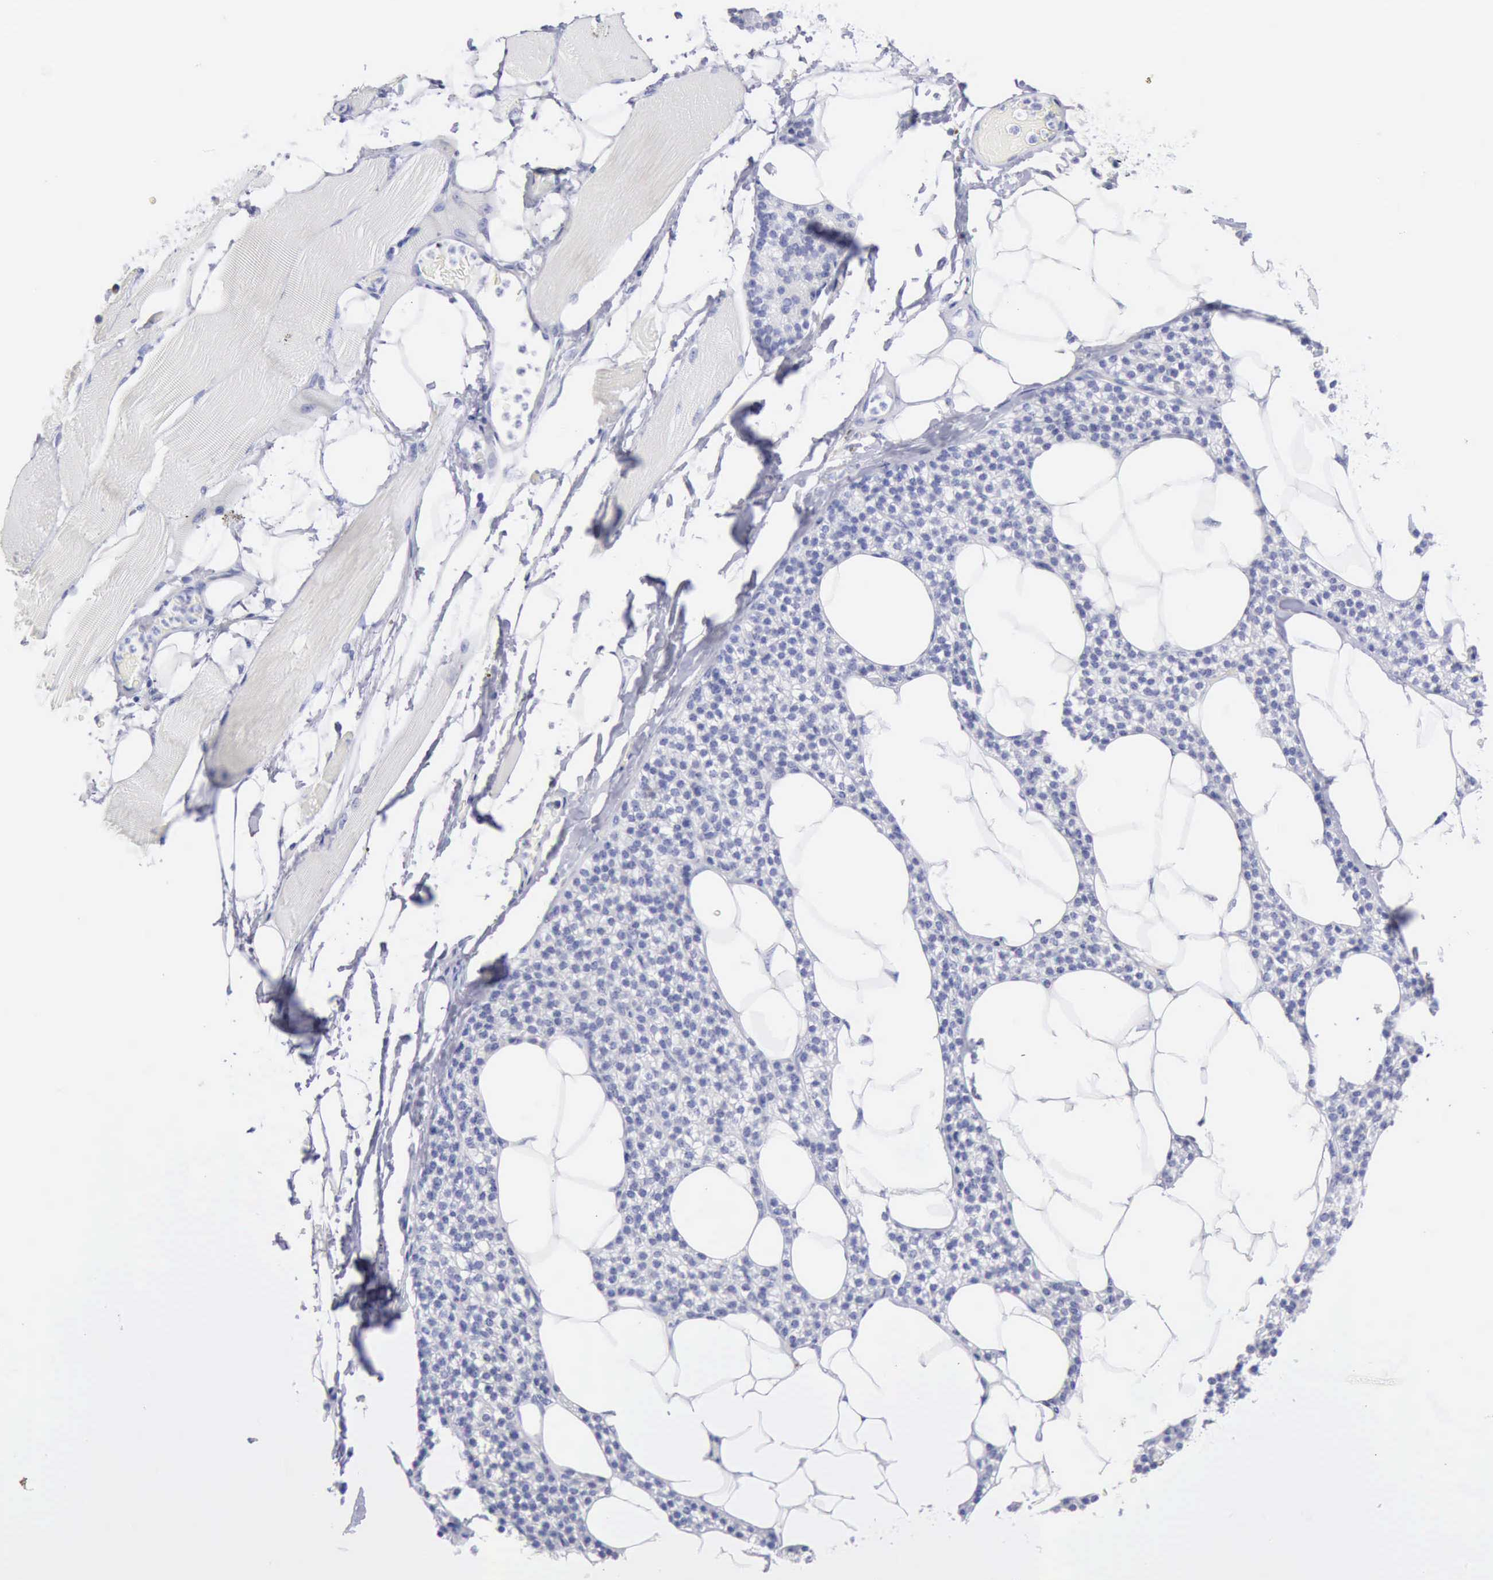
{"staining": {"intensity": "negative", "quantity": "none", "location": "none"}, "tissue": "skeletal muscle", "cell_type": "Myocytes", "image_type": "normal", "snomed": [{"axis": "morphology", "description": "Normal tissue, NOS"}, {"axis": "topography", "description": "Skeletal muscle"}, {"axis": "topography", "description": "Parathyroid gland"}], "caption": "Myocytes show no significant protein positivity in unremarkable skeletal muscle.", "gene": "GZMB", "patient": {"sex": "female", "age": 37}}